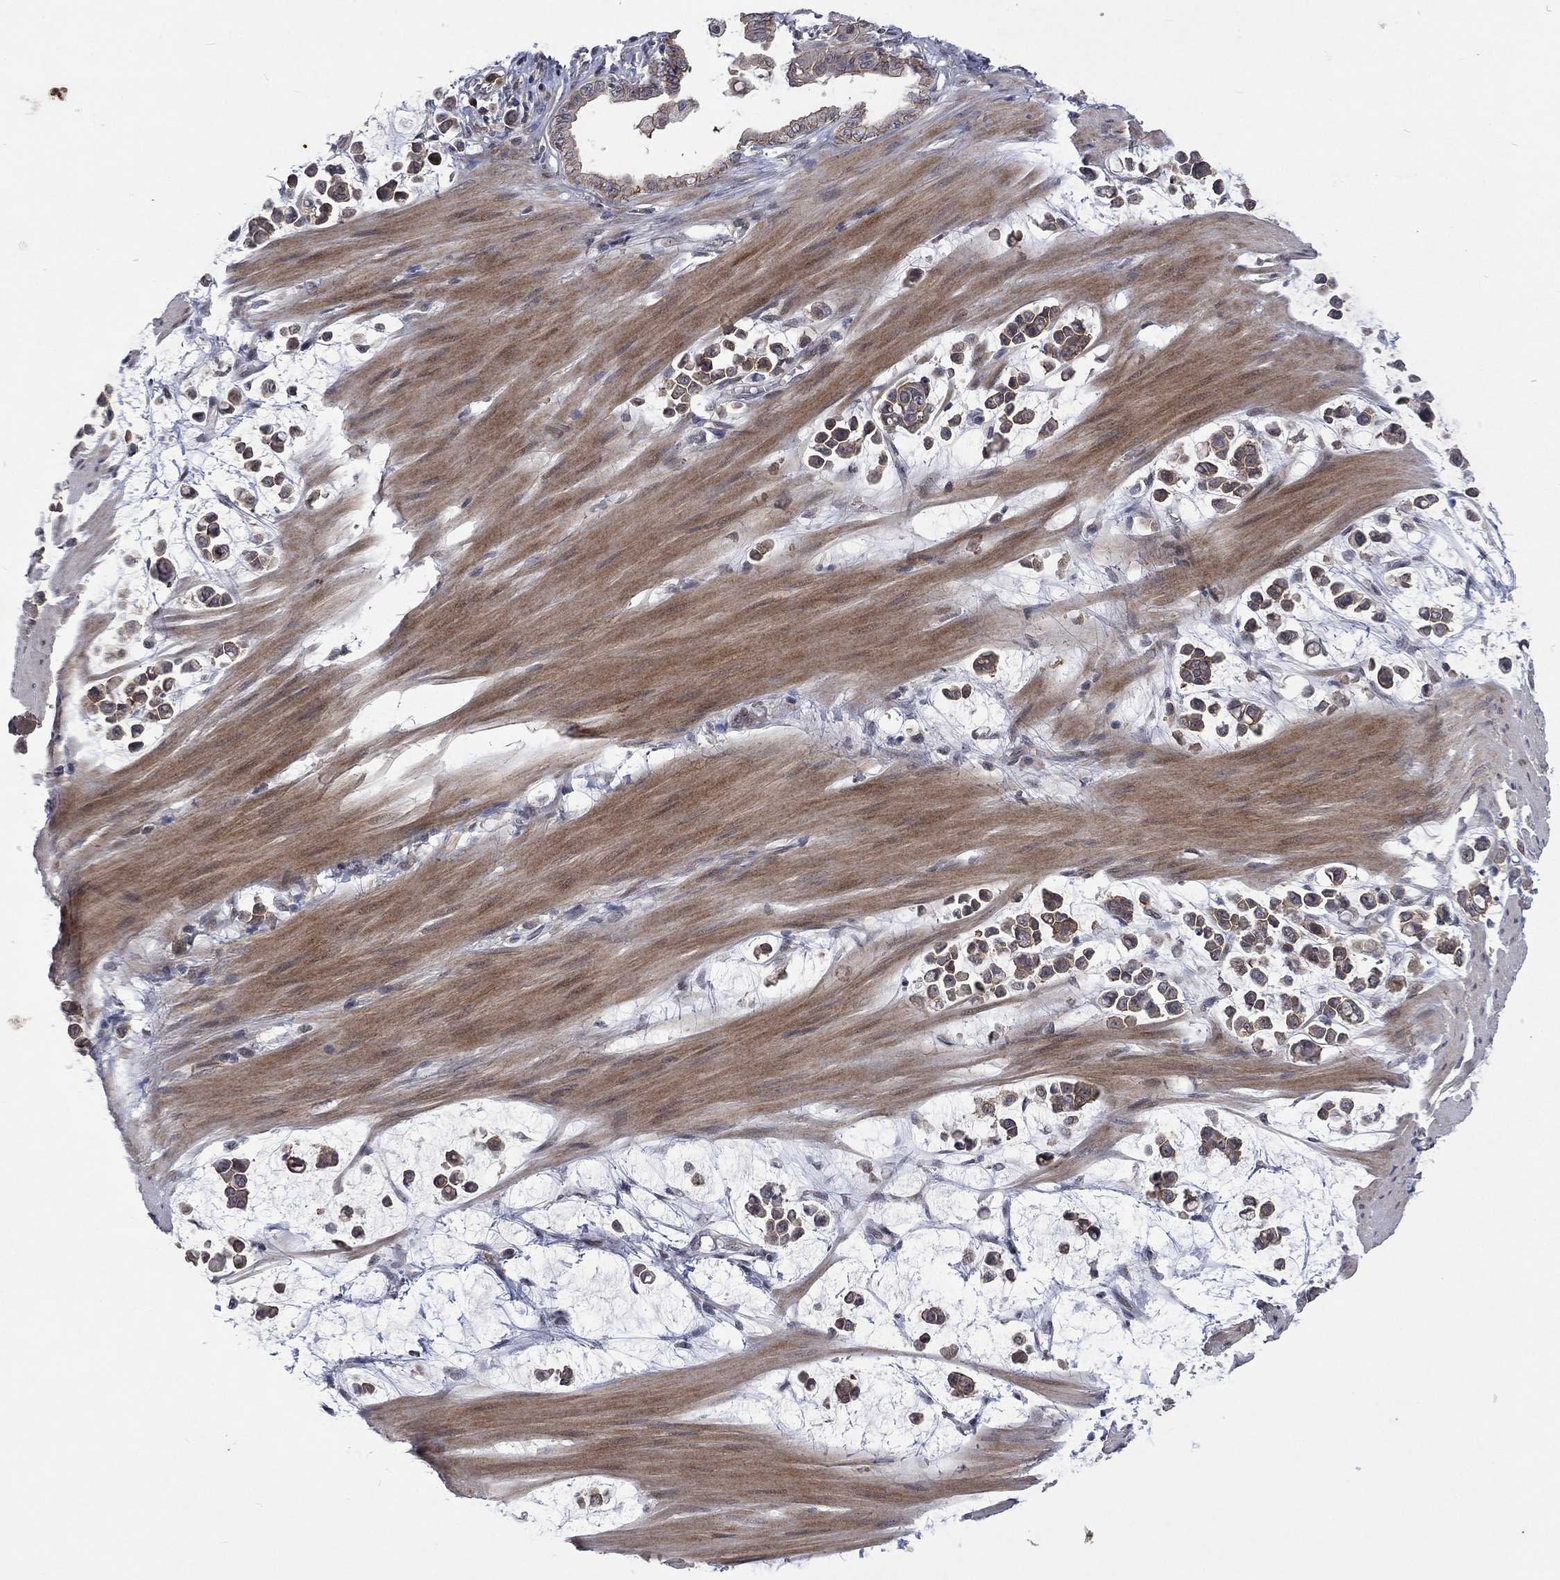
{"staining": {"intensity": "negative", "quantity": "none", "location": "none"}, "tissue": "stomach cancer", "cell_type": "Tumor cells", "image_type": "cancer", "snomed": [{"axis": "morphology", "description": "Adenocarcinoma, NOS"}, {"axis": "topography", "description": "Stomach"}], "caption": "An image of human stomach cancer (adenocarcinoma) is negative for staining in tumor cells.", "gene": "PPP1R9A", "patient": {"sex": "male", "age": 82}}